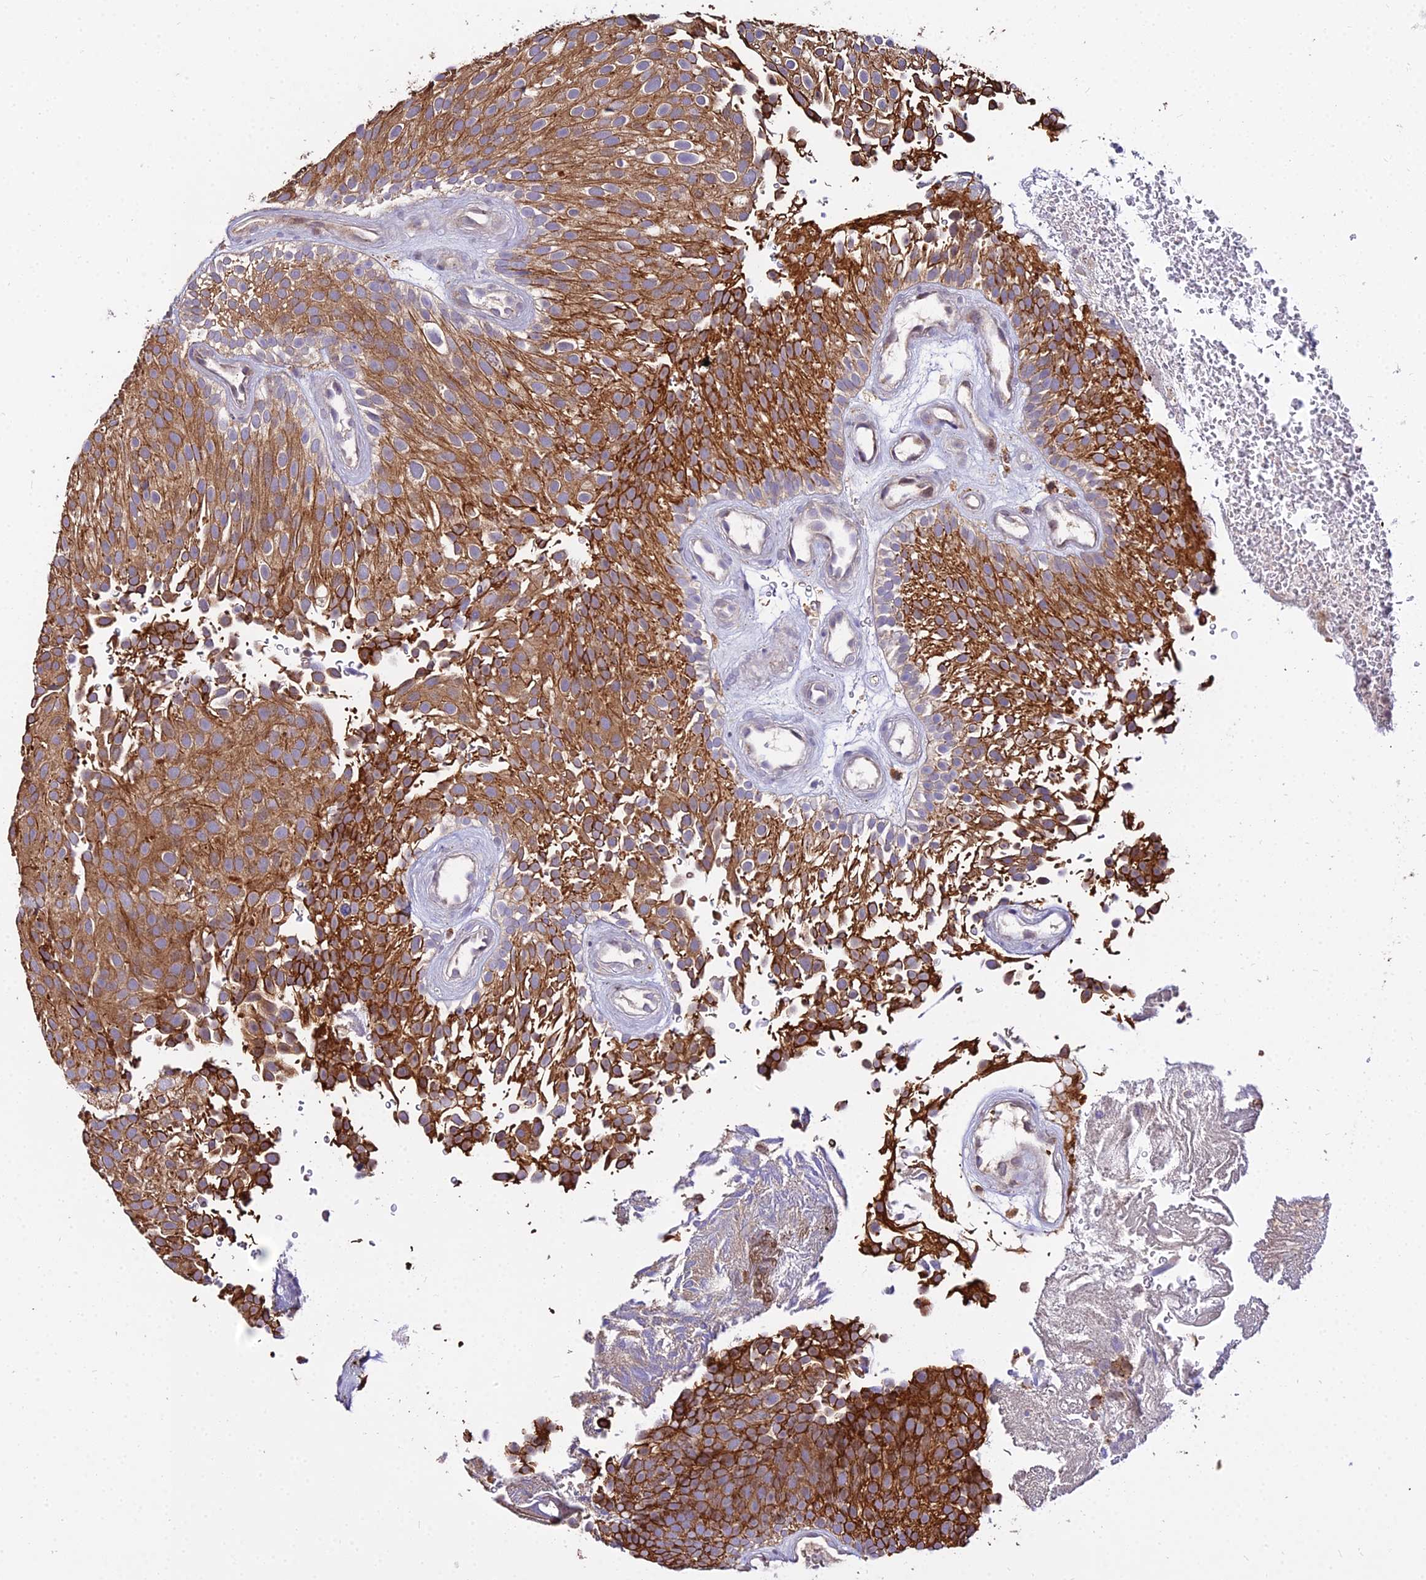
{"staining": {"intensity": "strong", "quantity": ">75%", "location": "cytoplasmic/membranous"}, "tissue": "urothelial cancer", "cell_type": "Tumor cells", "image_type": "cancer", "snomed": [{"axis": "morphology", "description": "Urothelial carcinoma, Low grade"}, {"axis": "topography", "description": "Urinary bladder"}], "caption": "Tumor cells exhibit strong cytoplasmic/membranous expression in about >75% of cells in urothelial cancer.", "gene": "PEX19", "patient": {"sex": "male", "age": 78}}